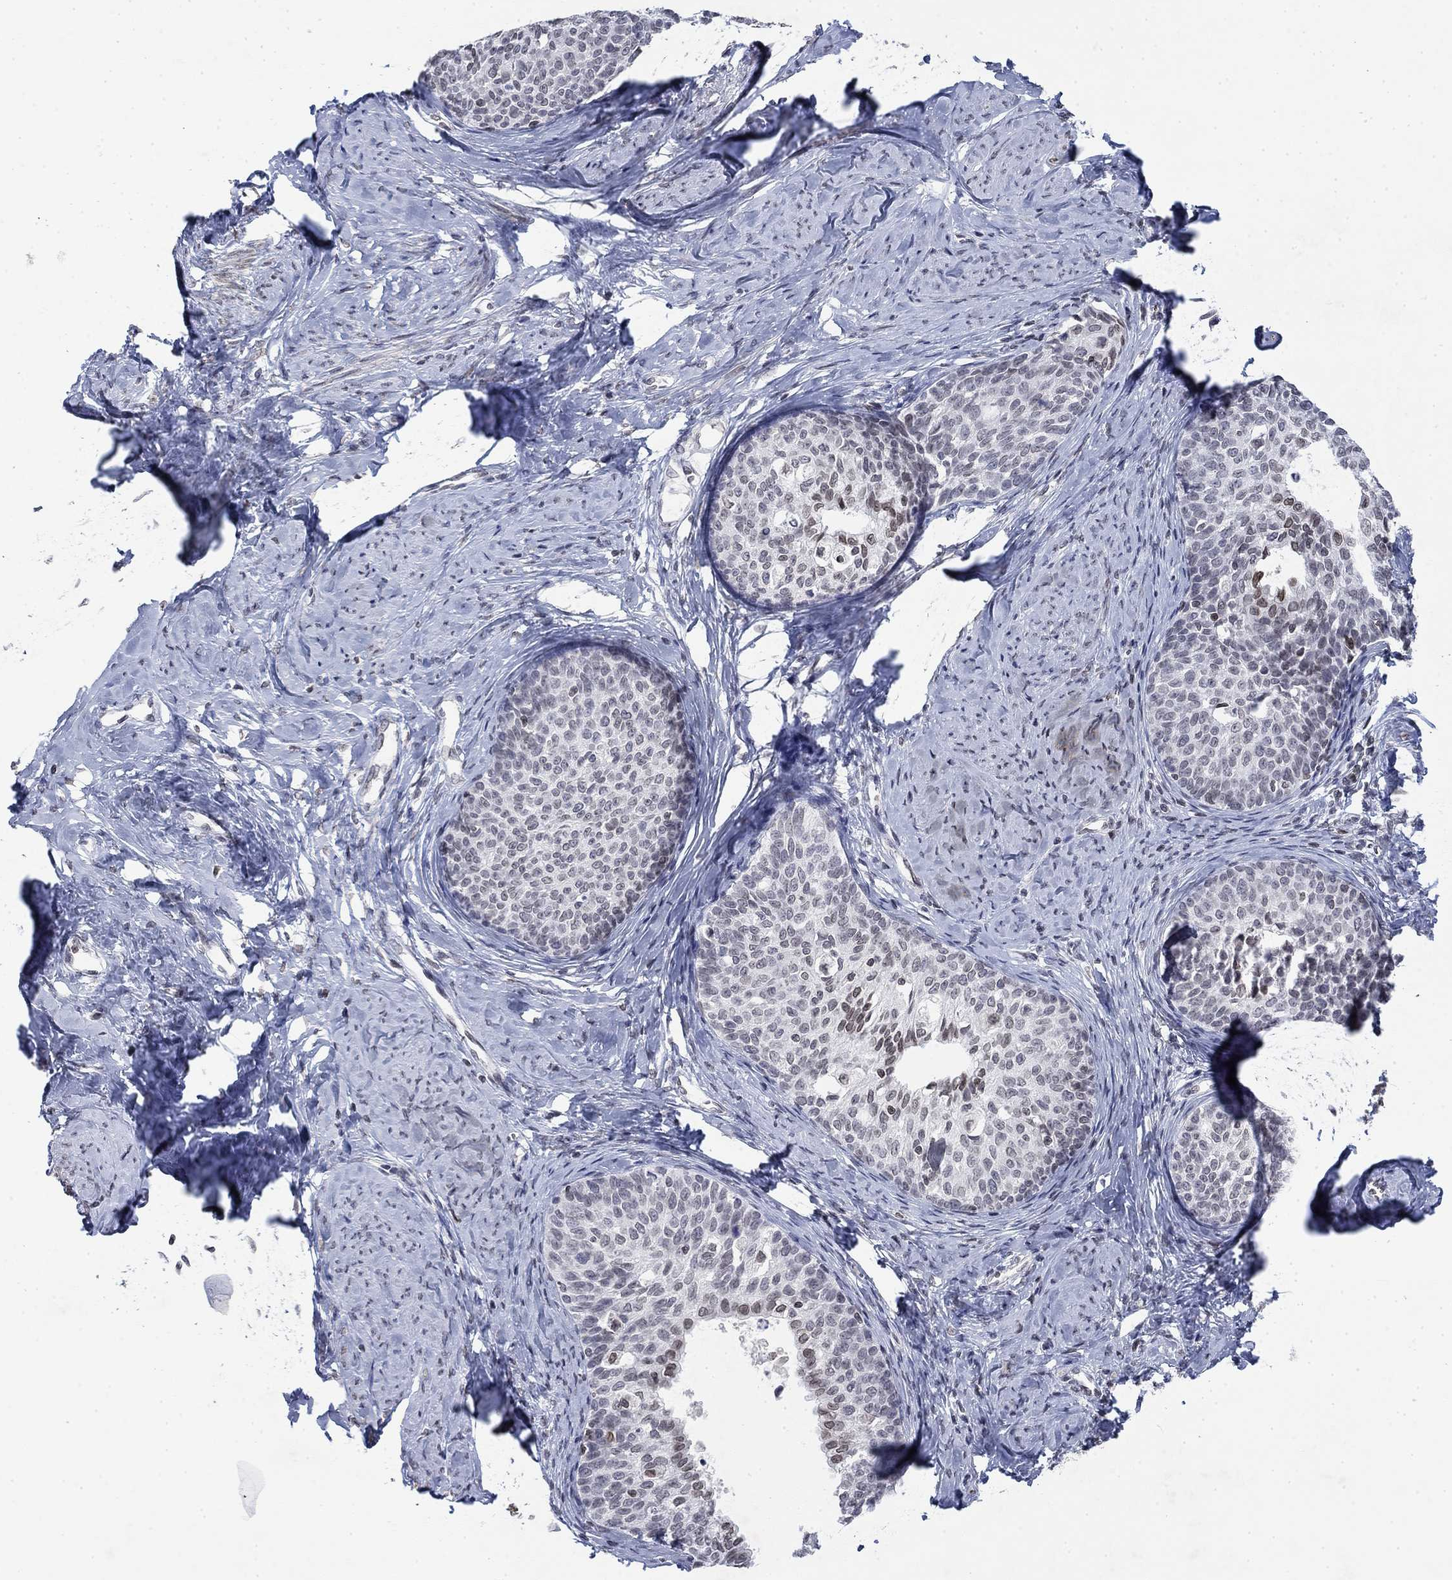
{"staining": {"intensity": "strong", "quantity": "<25%", "location": "nuclear"}, "tissue": "cervical cancer", "cell_type": "Tumor cells", "image_type": "cancer", "snomed": [{"axis": "morphology", "description": "Squamous cell carcinoma, NOS"}, {"axis": "topography", "description": "Cervix"}], "caption": "Immunohistochemistry histopathology image of neoplastic tissue: human cervical cancer (squamous cell carcinoma) stained using immunohistochemistry (IHC) reveals medium levels of strong protein expression localized specifically in the nuclear of tumor cells, appearing as a nuclear brown color.", "gene": "TOR1AIP1", "patient": {"sex": "female", "age": 51}}